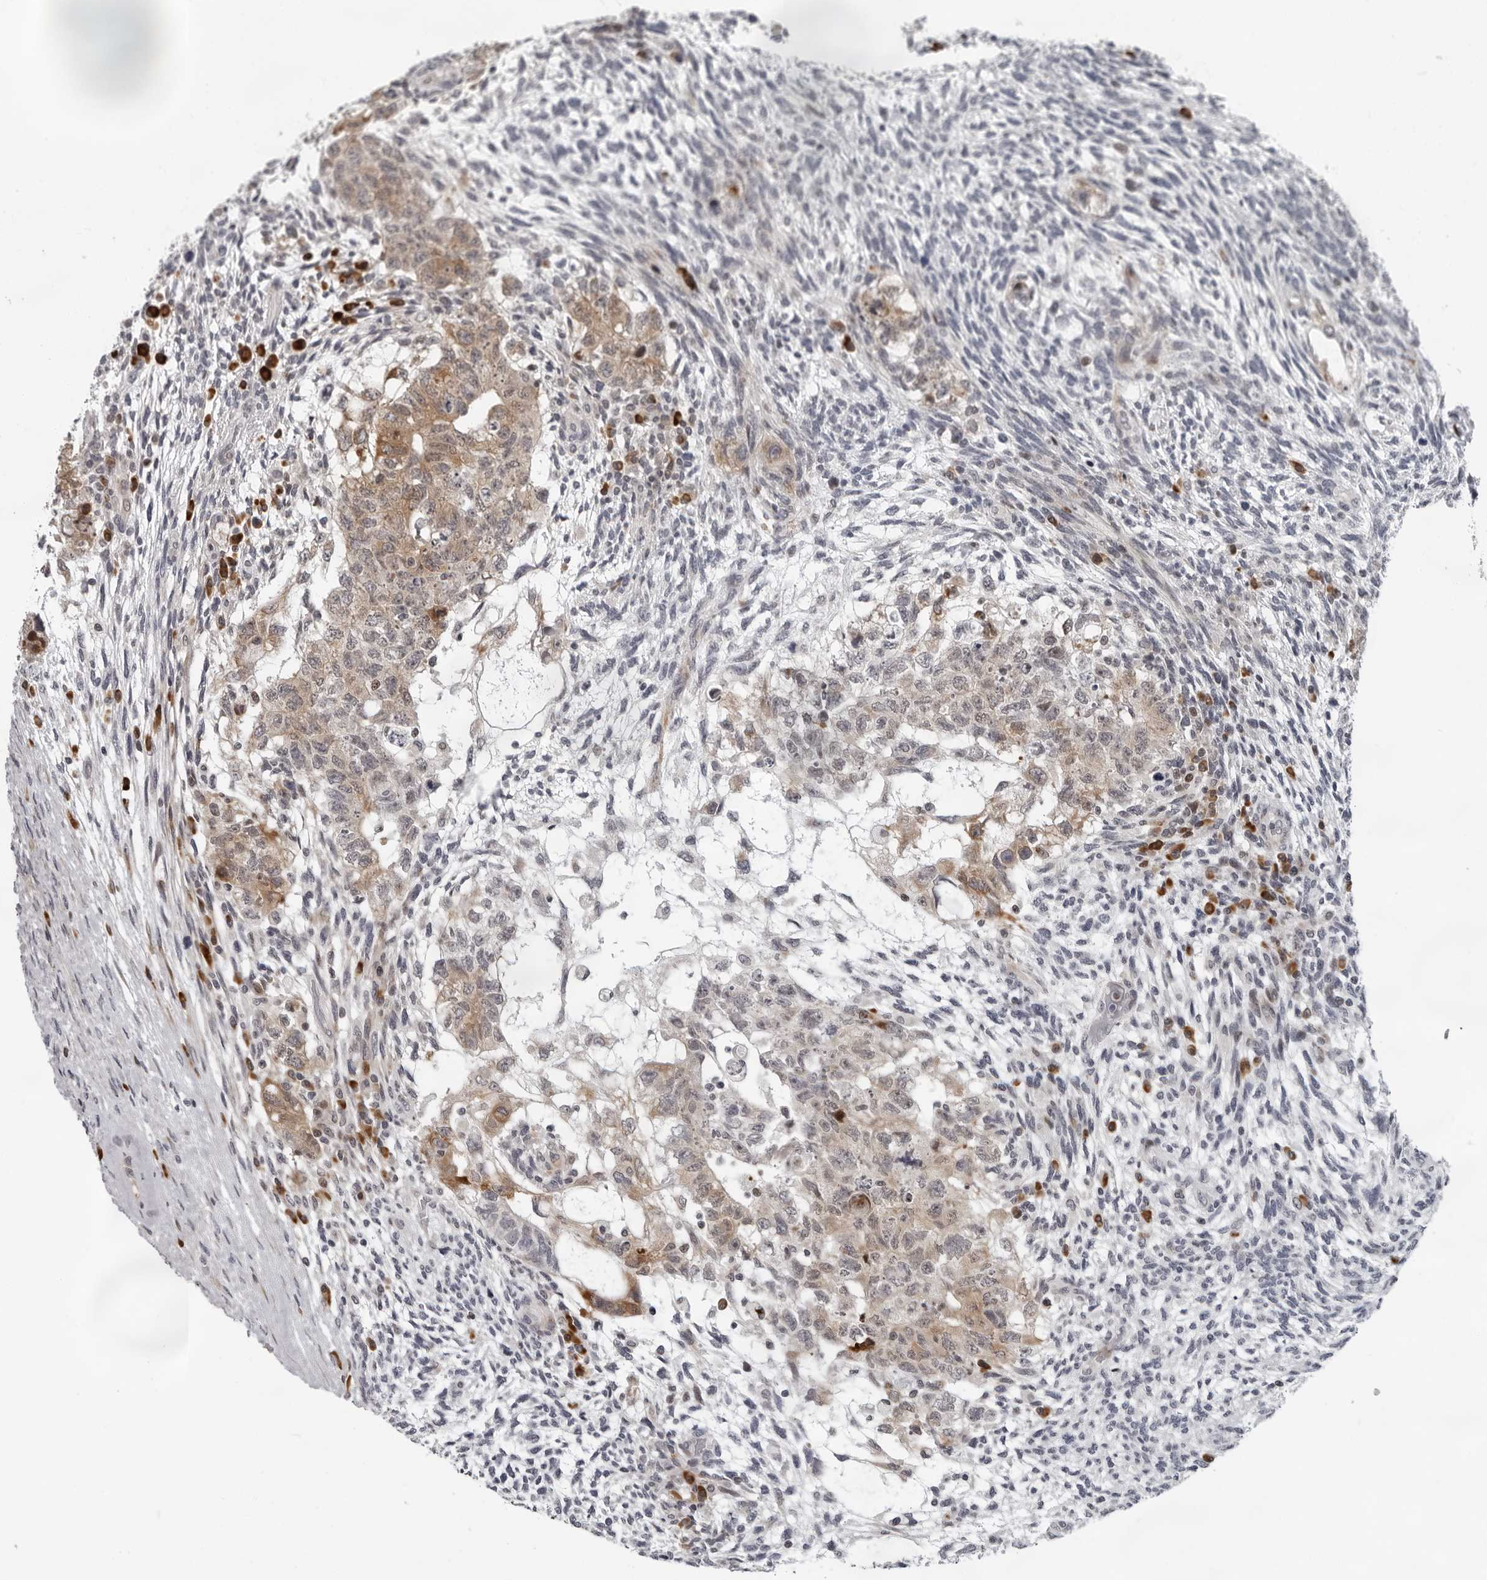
{"staining": {"intensity": "moderate", "quantity": "25%-75%", "location": "cytoplasmic/membranous"}, "tissue": "testis cancer", "cell_type": "Tumor cells", "image_type": "cancer", "snomed": [{"axis": "morphology", "description": "Normal tissue, NOS"}, {"axis": "morphology", "description": "Carcinoma, Embryonal, NOS"}, {"axis": "topography", "description": "Testis"}], "caption": "Testis cancer stained for a protein displays moderate cytoplasmic/membranous positivity in tumor cells. Nuclei are stained in blue.", "gene": "PIP4K2C", "patient": {"sex": "male", "age": 36}}